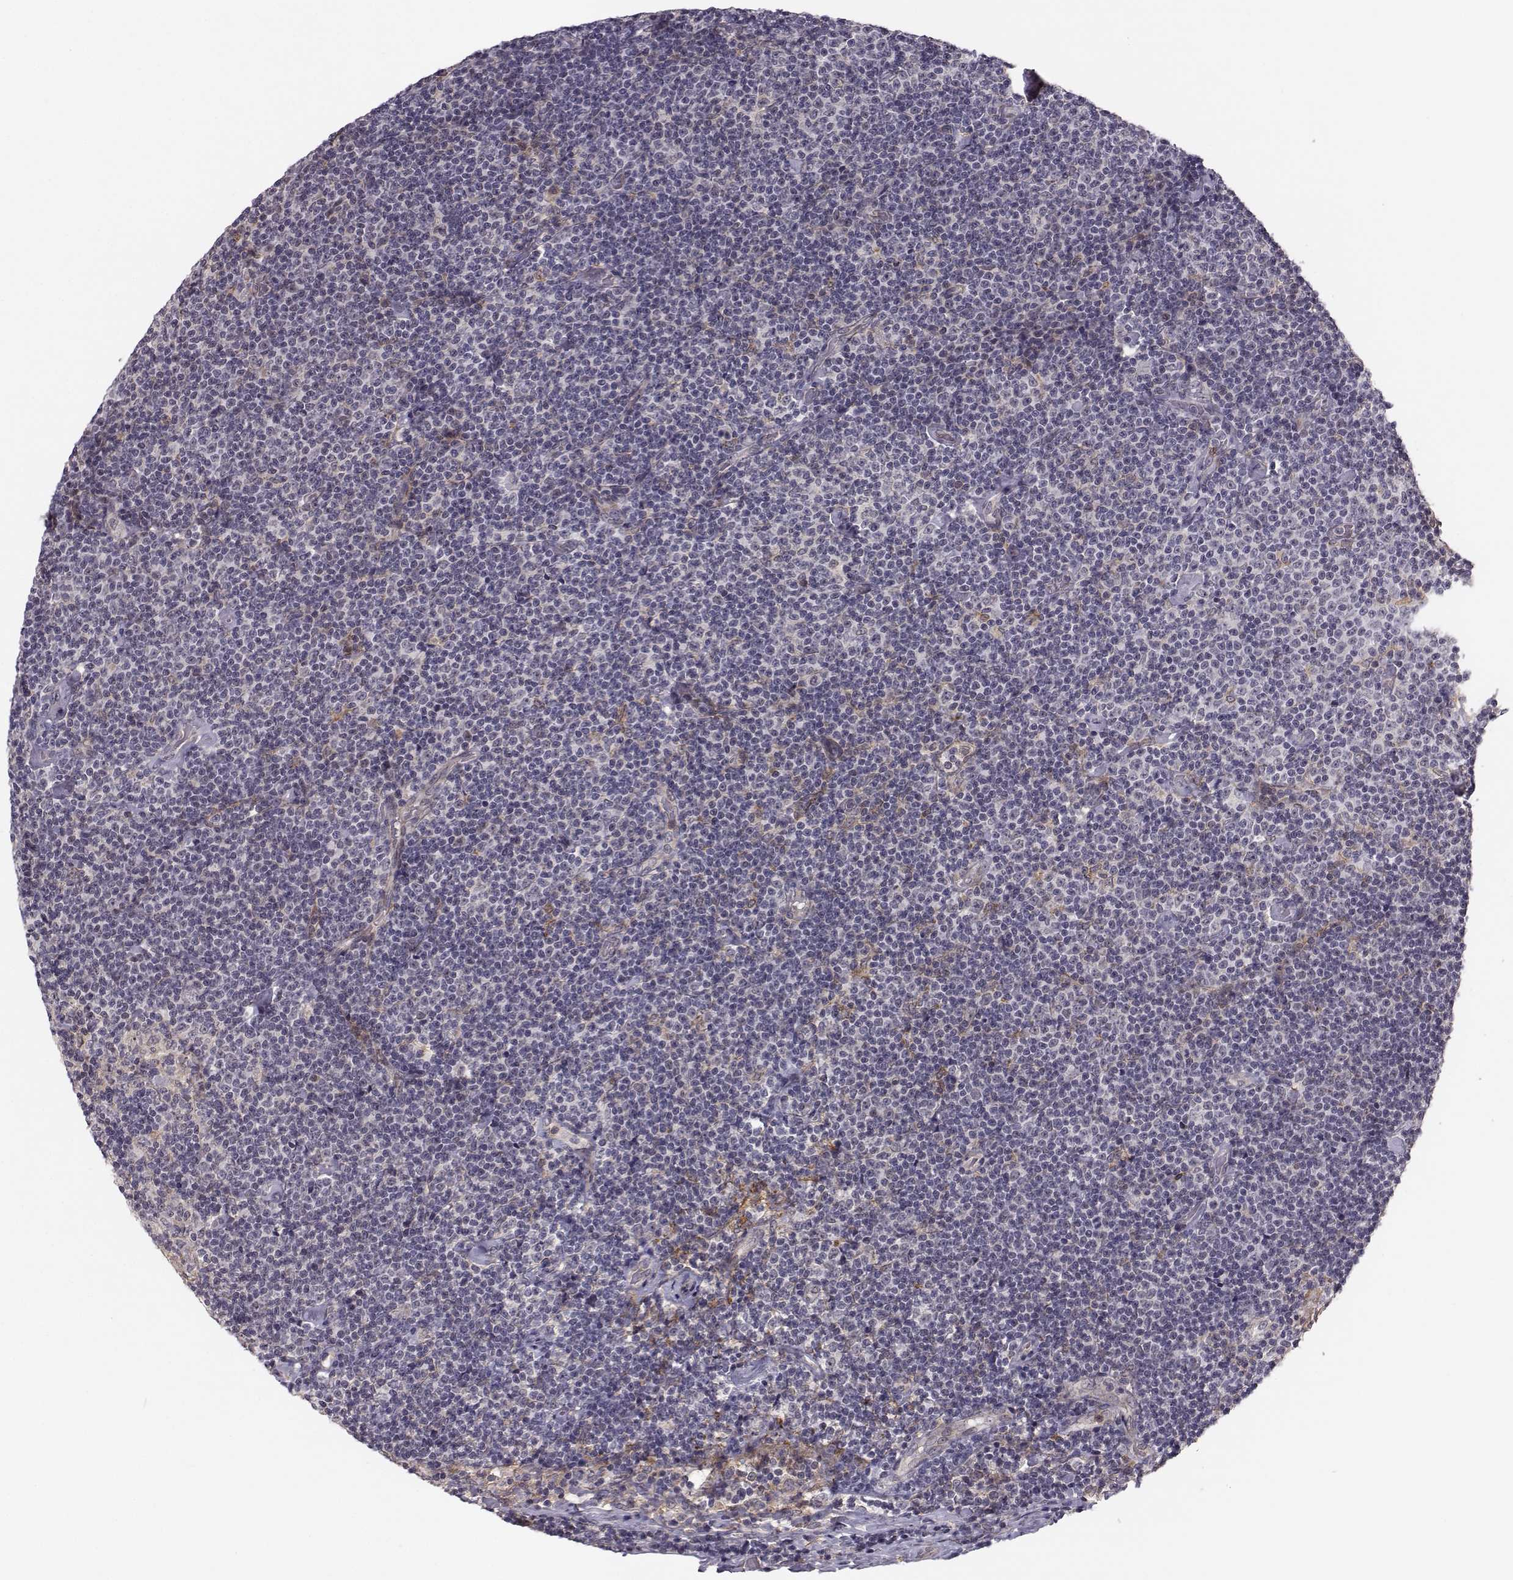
{"staining": {"intensity": "negative", "quantity": "none", "location": "none"}, "tissue": "lymphoma", "cell_type": "Tumor cells", "image_type": "cancer", "snomed": [{"axis": "morphology", "description": "Malignant lymphoma, non-Hodgkin's type, Low grade"}, {"axis": "topography", "description": "Lymph node"}], "caption": "High power microscopy micrograph of an immunohistochemistry histopathology image of malignant lymphoma, non-Hodgkin's type (low-grade), revealing no significant staining in tumor cells.", "gene": "PLEKHG3", "patient": {"sex": "male", "age": 81}}